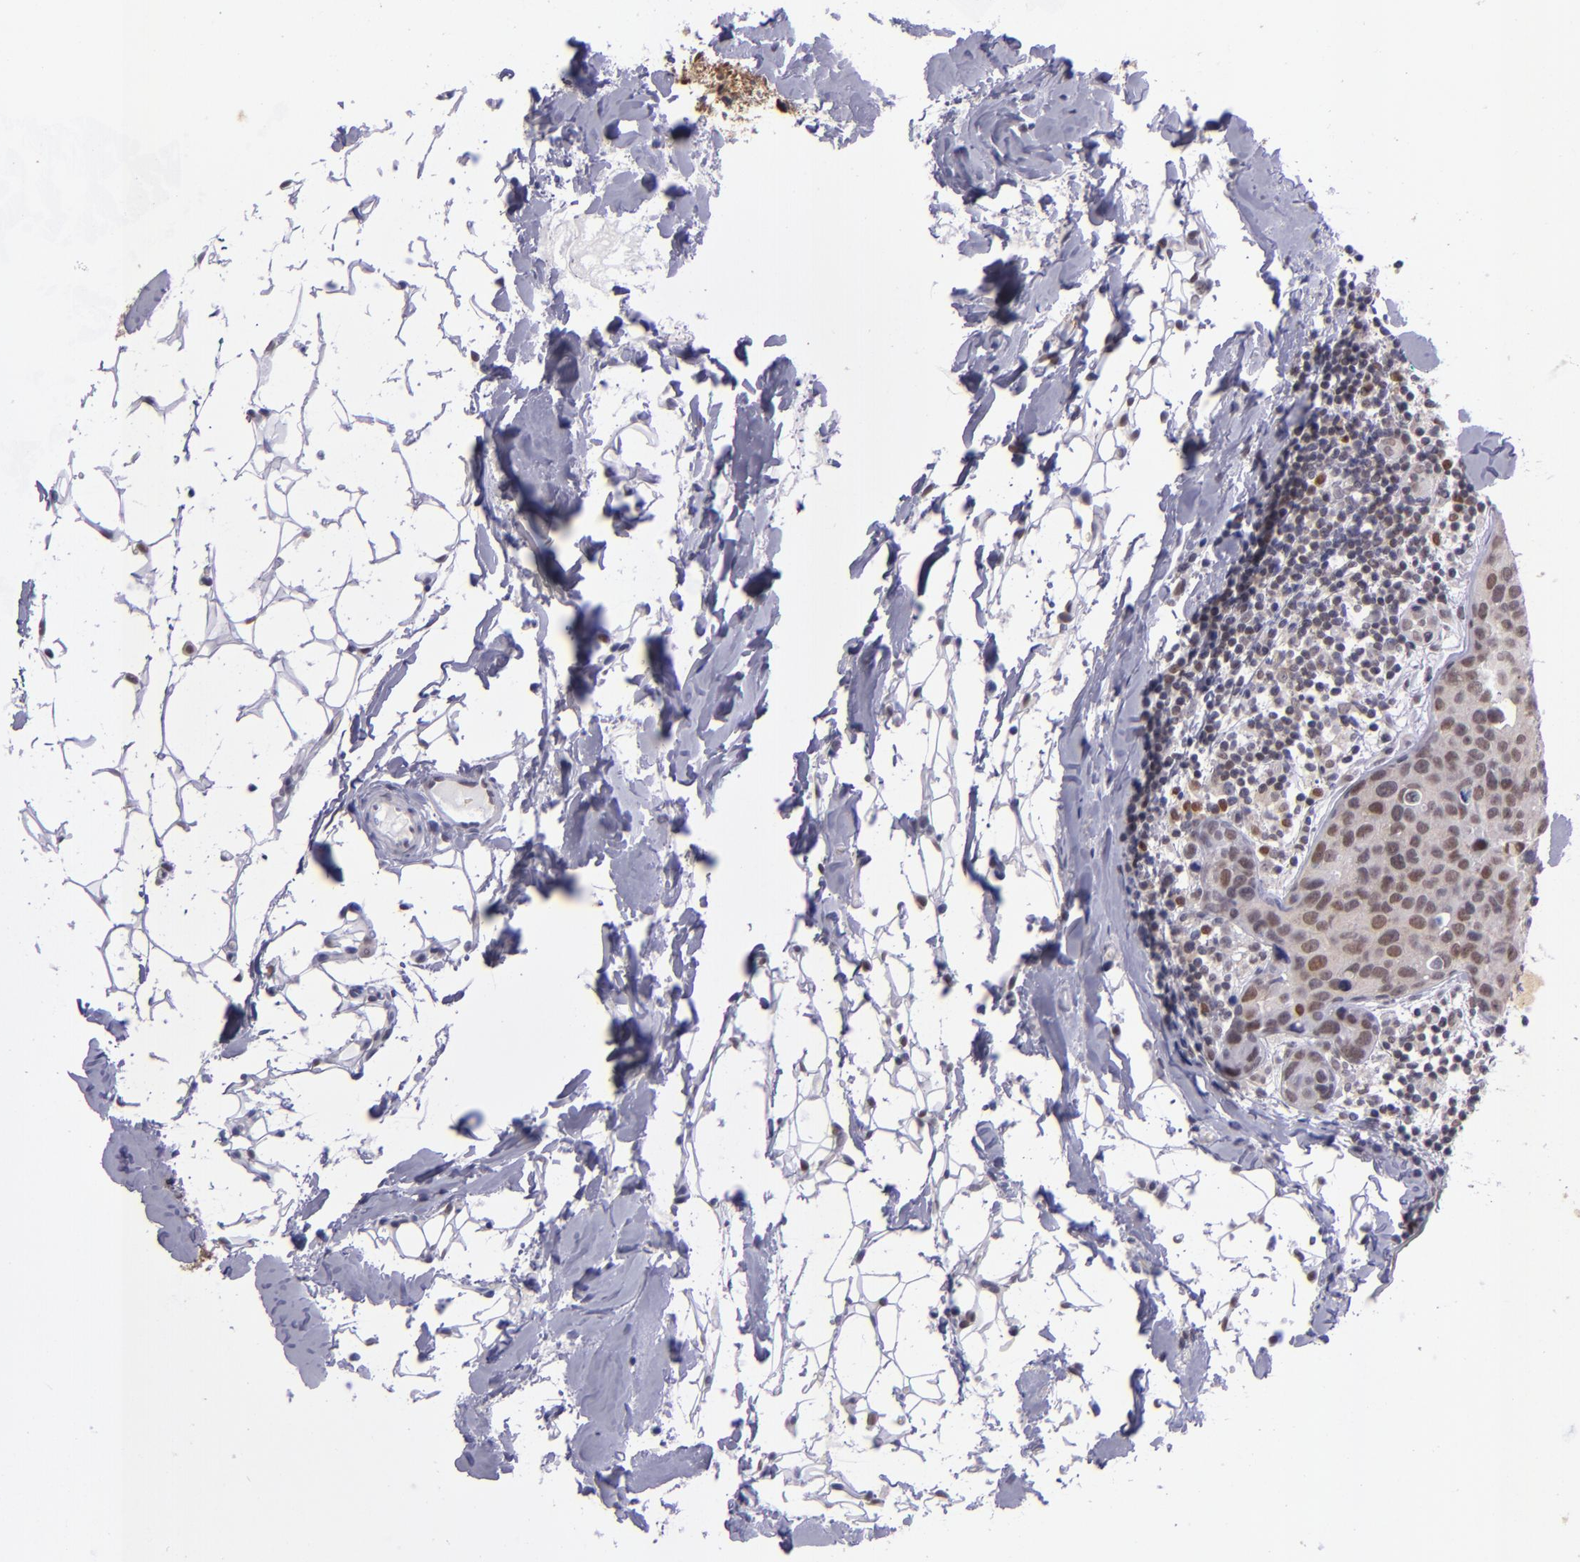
{"staining": {"intensity": "weak", "quantity": "25%-75%", "location": "cytoplasmic/membranous,nuclear"}, "tissue": "breast cancer", "cell_type": "Tumor cells", "image_type": "cancer", "snomed": [{"axis": "morphology", "description": "Duct carcinoma"}, {"axis": "topography", "description": "Breast"}], "caption": "IHC photomicrograph of neoplastic tissue: breast infiltrating ductal carcinoma stained using IHC demonstrates low levels of weak protein expression localized specifically in the cytoplasmic/membranous and nuclear of tumor cells, appearing as a cytoplasmic/membranous and nuclear brown color.", "gene": "BAG1", "patient": {"sex": "female", "age": 24}}